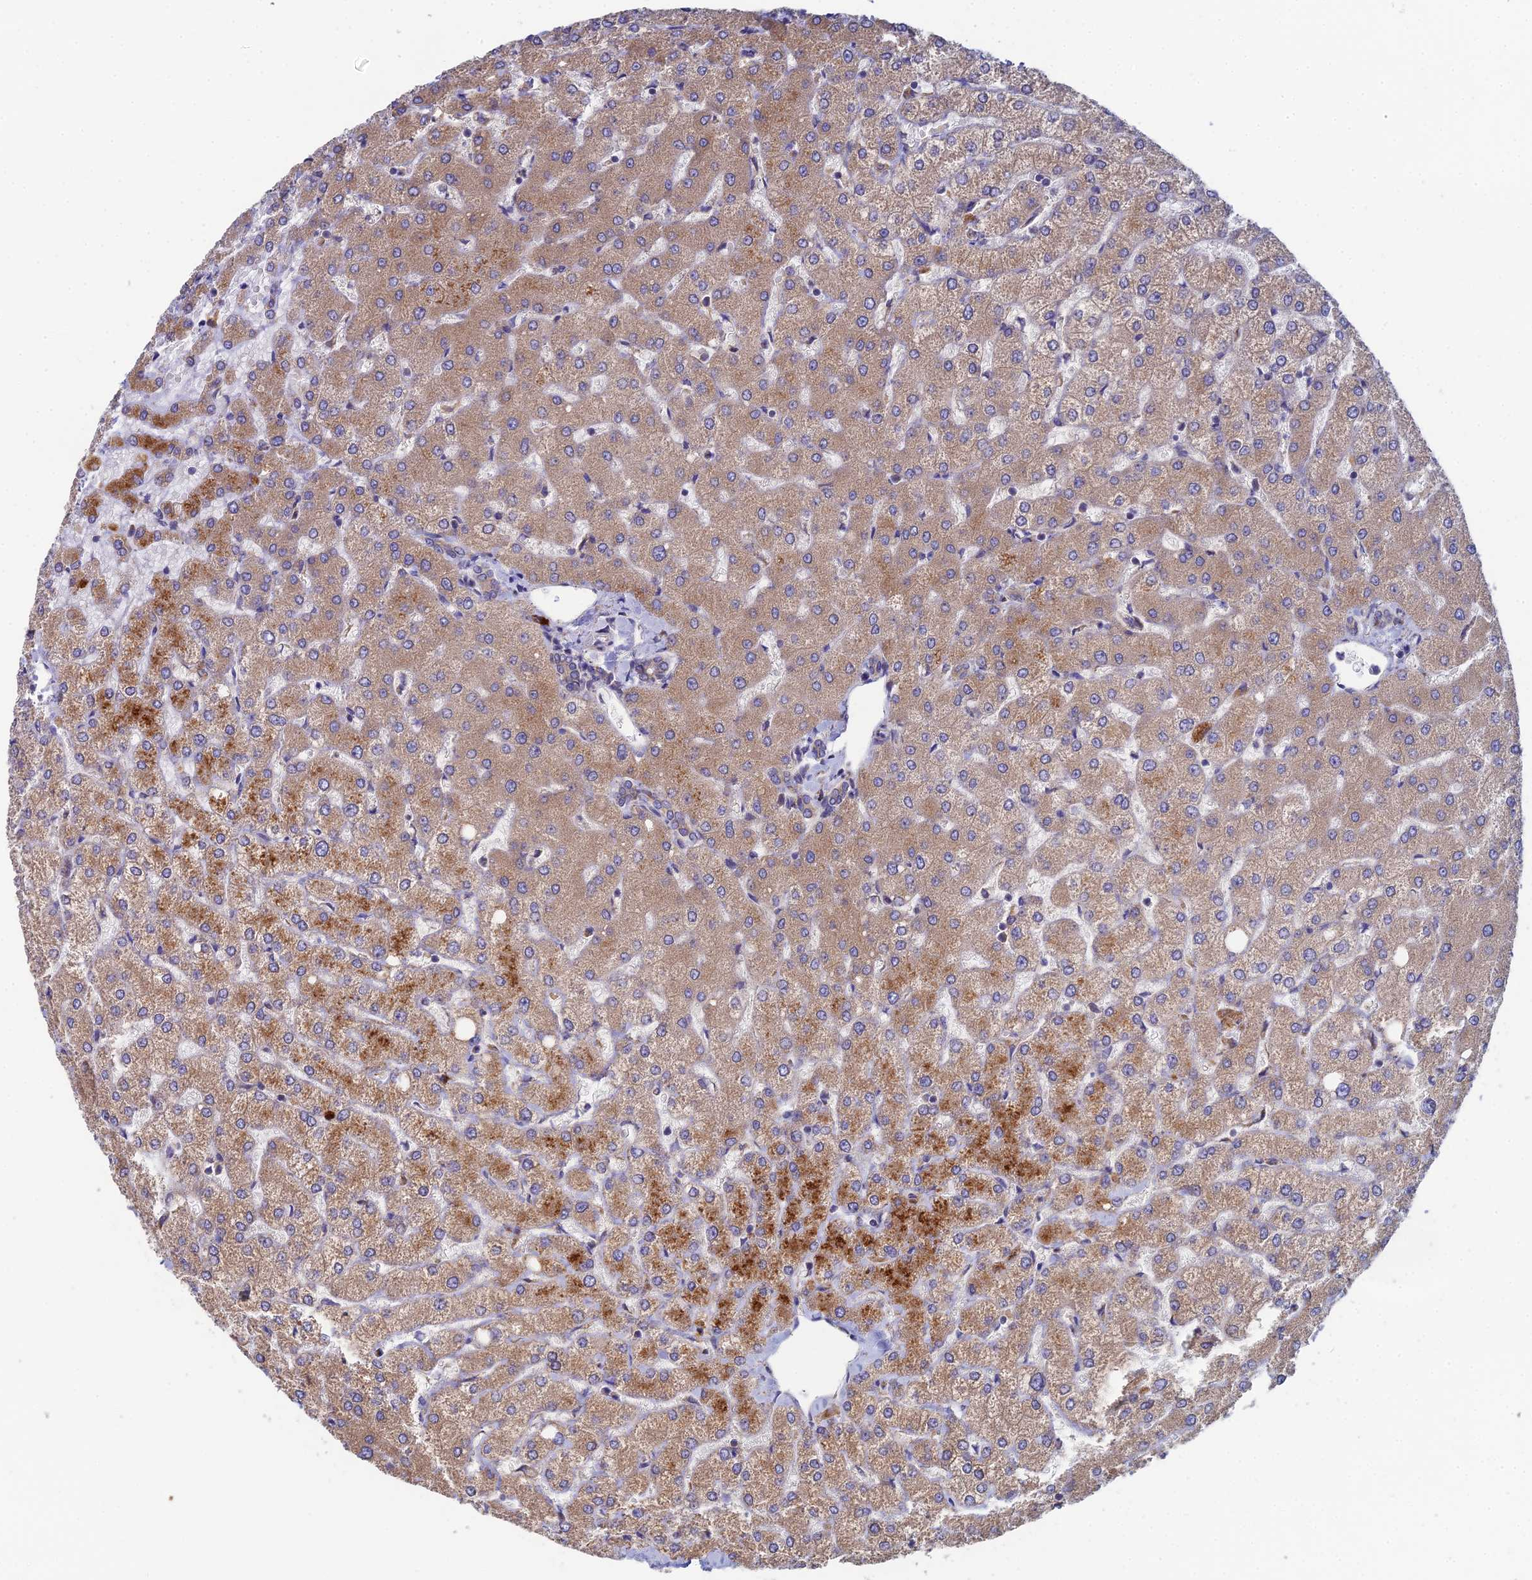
{"staining": {"intensity": "weak", "quantity": "<25%", "location": "cytoplasmic/membranous"}, "tissue": "liver", "cell_type": "Cholangiocytes", "image_type": "normal", "snomed": [{"axis": "morphology", "description": "Normal tissue, NOS"}, {"axis": "topography", "description": "Liver"}], "caption": "Cholangiocytes show no significant protein expression in benign liver. (DAB (3,3'-diaminobenzidine) immunohistochemistry visualized using brightfield microscopy, high magnification).", "gene": "CLCN3", "patient": {"sex": "female", "age": 54}}